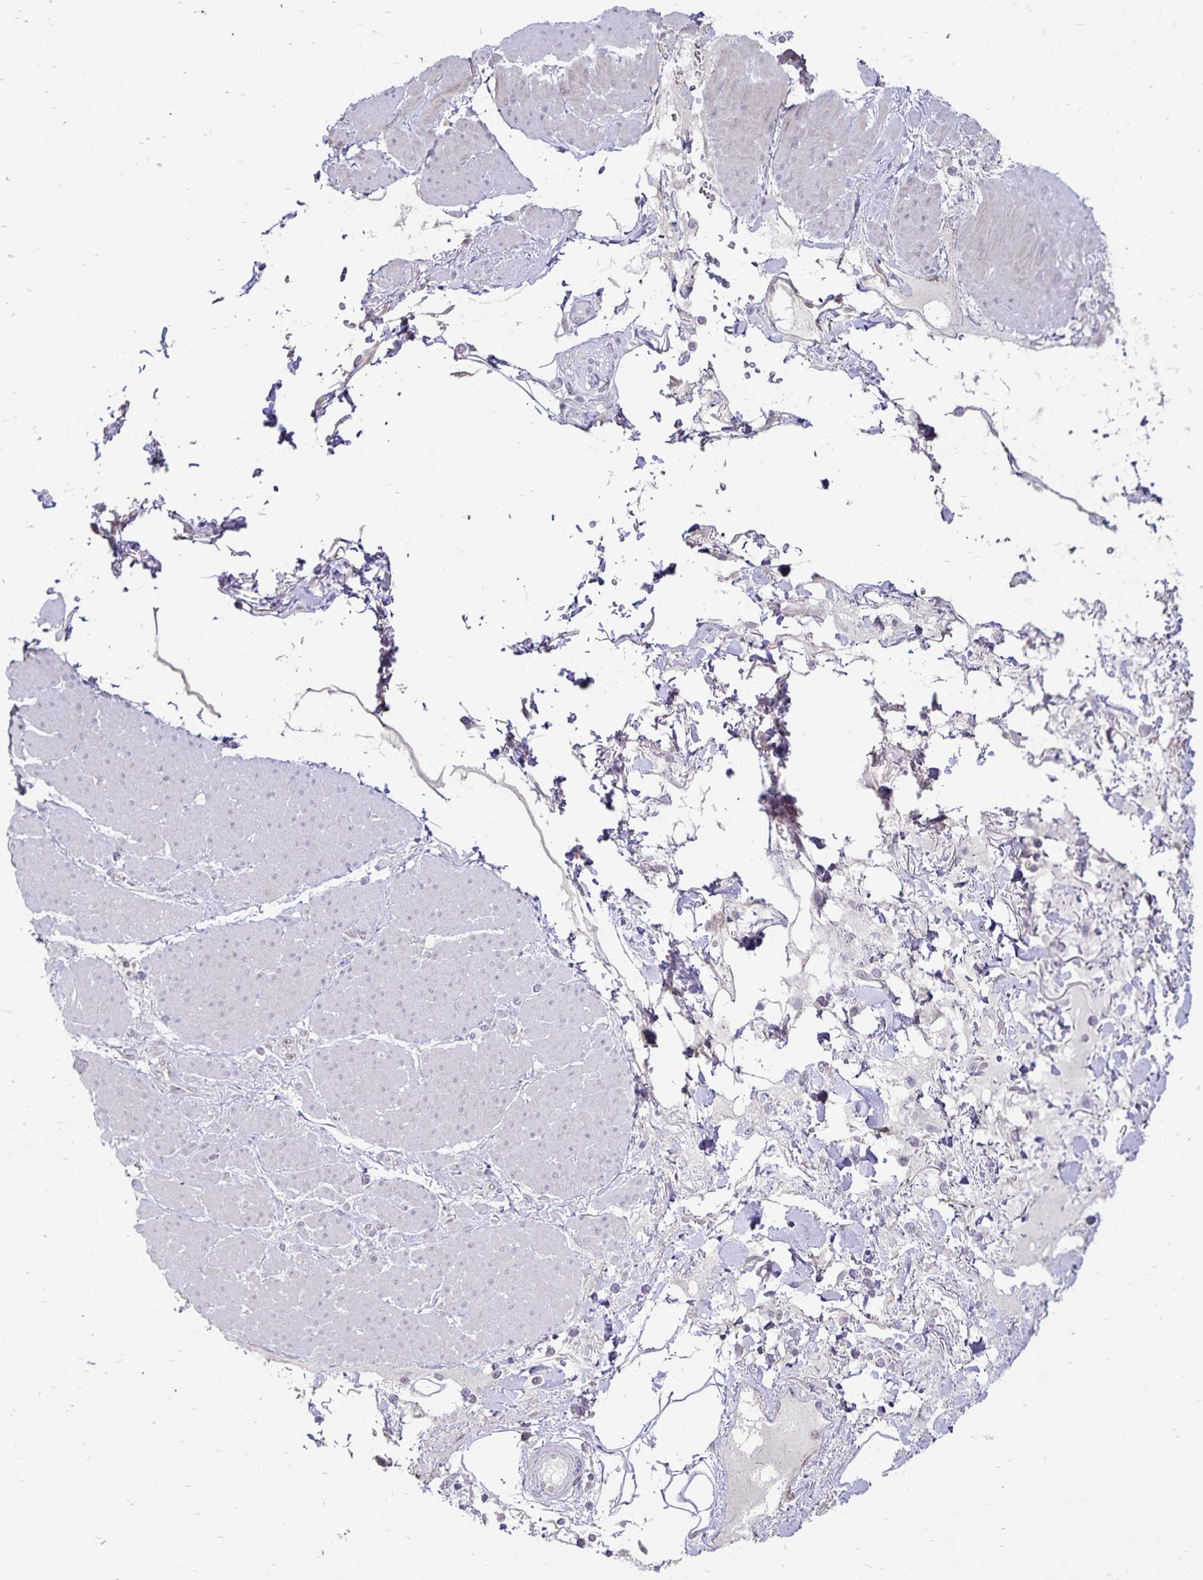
{"staining": {"intensity": "negative", "quantity": "none", "location": "none"}, "tissue": "adipose tissue", "cell_type": "Adipocytes", "image_type": "normal", "snomed": [{"axis": "morphology", "description": "Normal tissue, NOS"}, {"axis": "topography", "description": "Vagina"}, {"axis": "topography", "description": "Peripheral nerve tissue"}], "caption": "DAB (3,3'-diaminobenzidine) immunohistochemical staining of unremarkable human adipose tissue shows no significant positivity in adipocytes.", "gene": "POLB", "patient": {"sex": "female", "age": 71}}